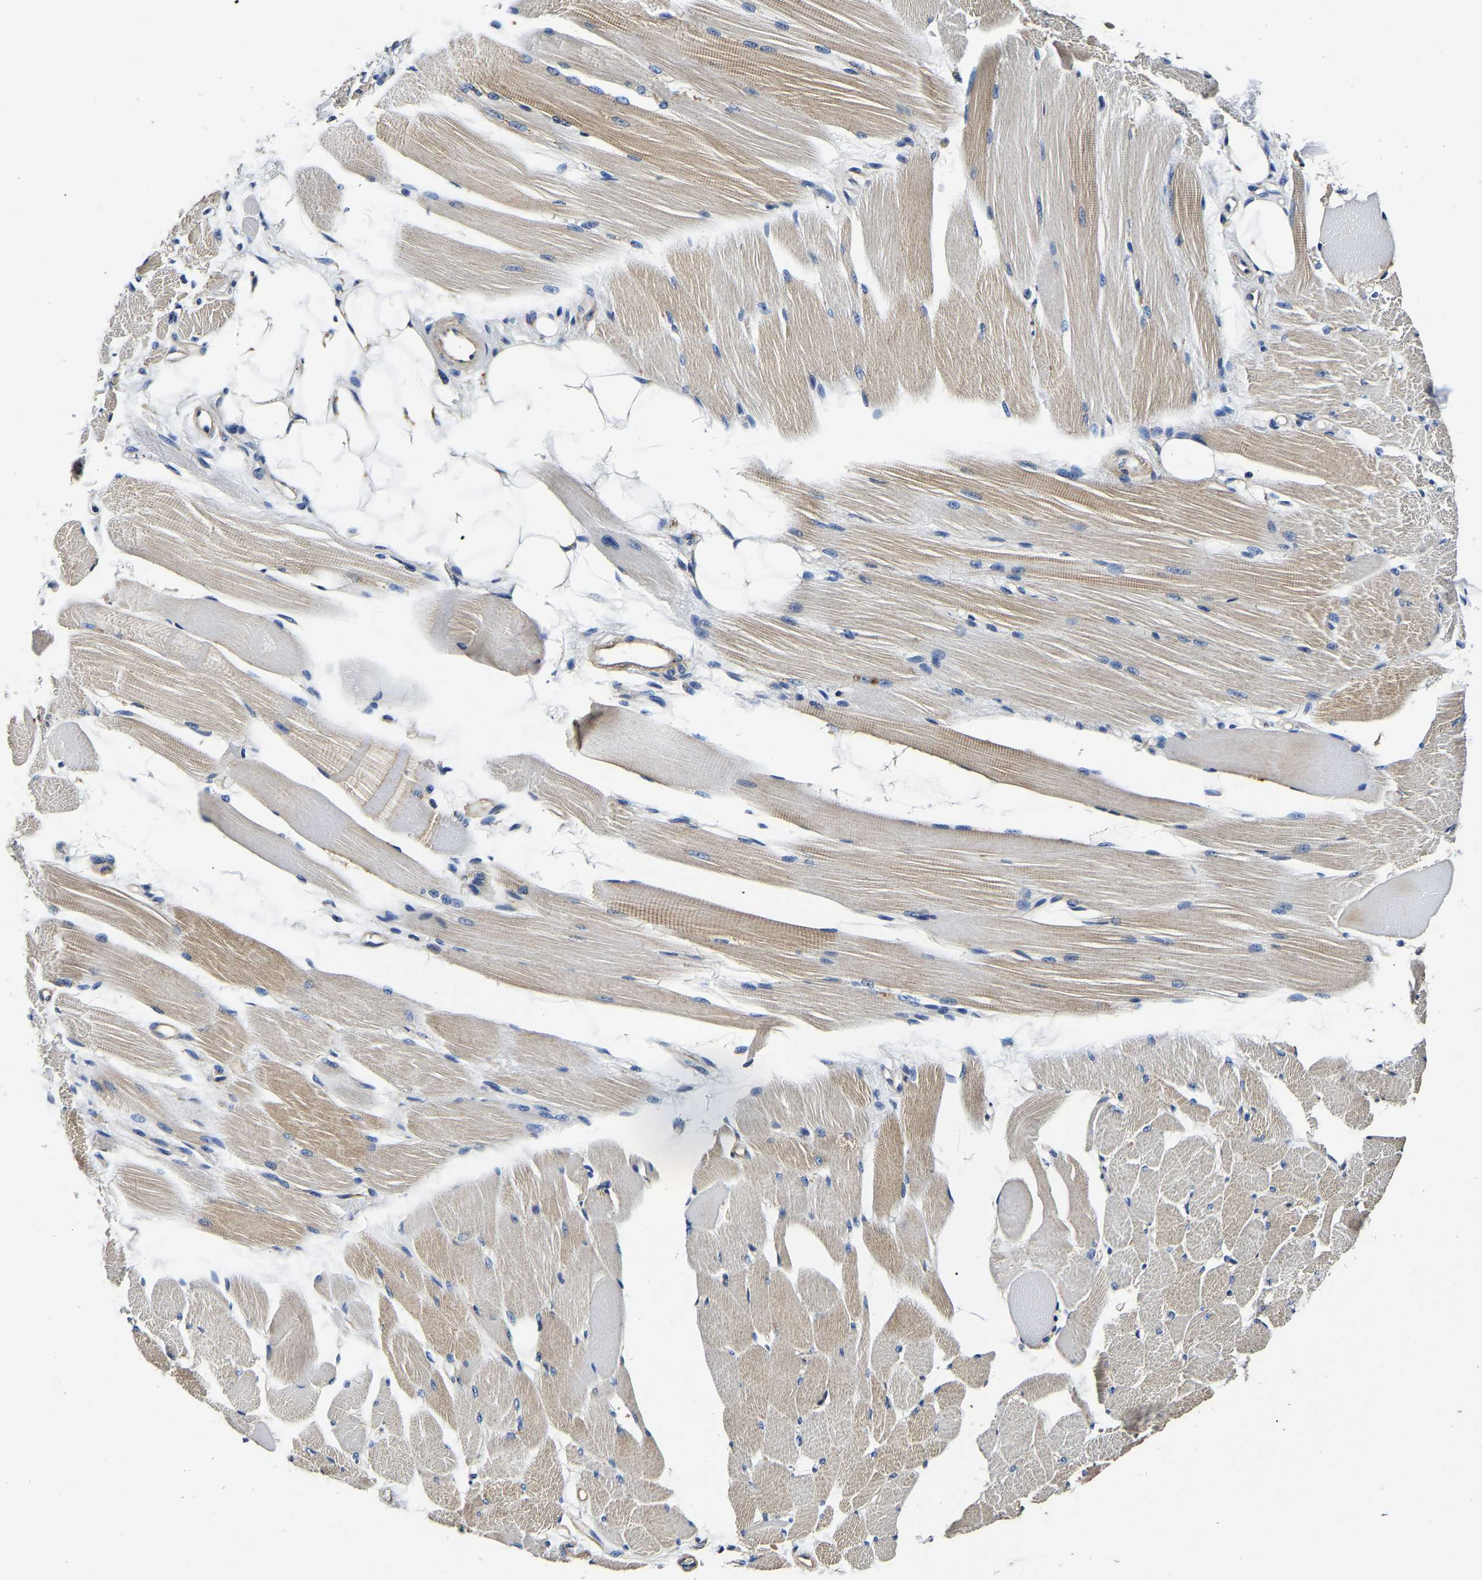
{"staining": {"intensity": "weak", "quantity": ">75%", "location": "cytoplasmic/membranous"}, "tissue": "skeletal muscle", "cell_type": "Myocytes", "image_type": "normal", "snomed": [{"axis": "morphology", "description": "Normal tissue, NOS"}, {"axis": "topography", "description": "Skeletal muscle"}, {"axis": "topography", "description": "Peripheral nerve tissue"}], "caption": "The photomicrograph shows staining of unremarkable skeletal muscle, revealing weak cytoplasmic/membranous protein staining (brown color) within myocytes. (DAB (3,3'-diaminobenzidine) = brown stain, brightfield microscopy at high magnification).", "gene": "KCTD17", "patient": {"sex": "female", "age": 84}}